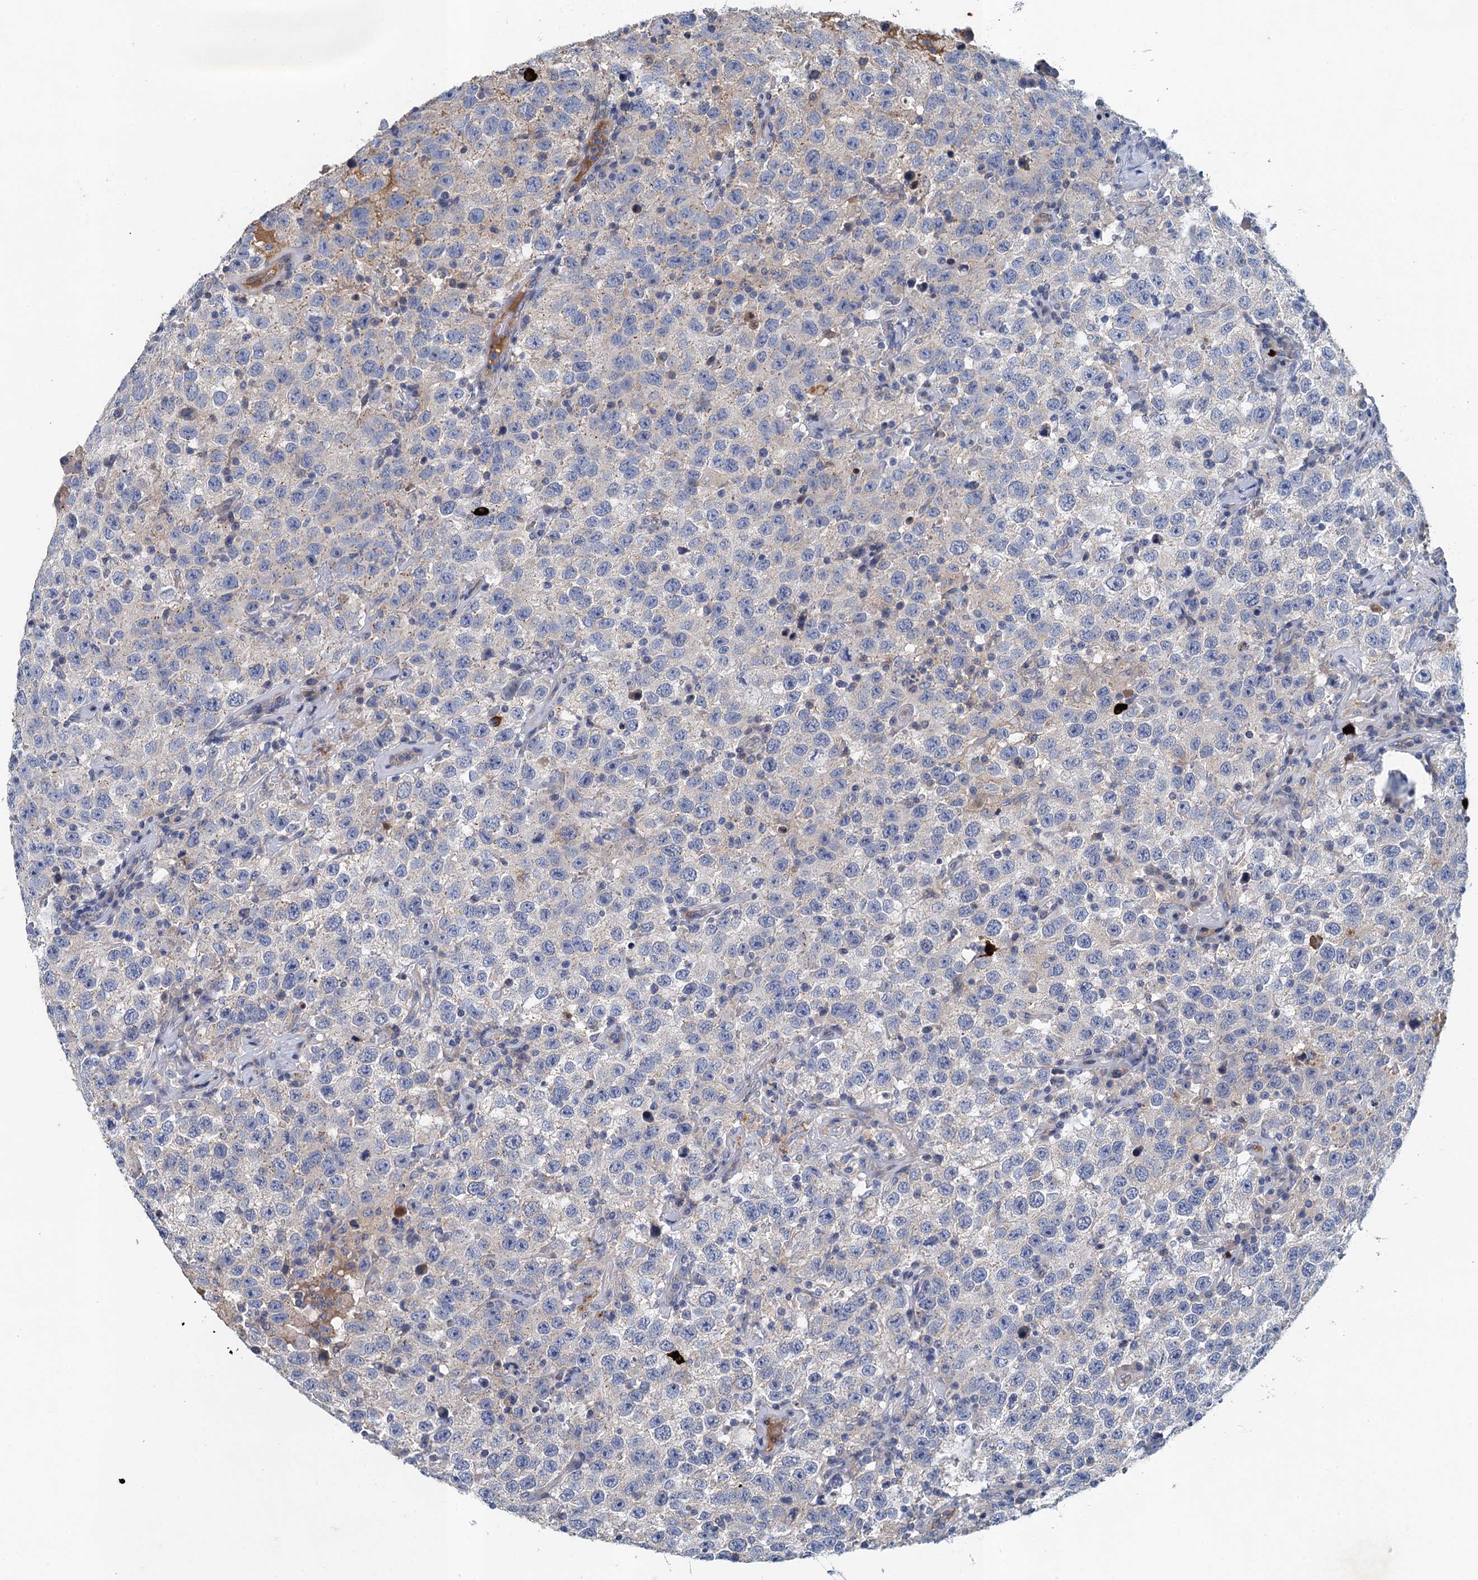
{"staining": {"intensity": "weak", "quantity": "25%-75%", "location": "cytoplasmic/membranous"}, "tissue": "testis cancer", "cell_type": "Tumor cells", "image_type": "cancer", "snomed": [{"axis": "morphology", "description": "Seminoma, NOS"}, {"axis": "topography", "description": "Testis"}], "caption": "Testis seminoma stained for a protein (brown) demonstrates weak cytoplasmic/membranous positive staining in approximately 25%-75% of tumor cells.", "gene": "TPCN1", "patient": {"sex": "male", "age": 41}}